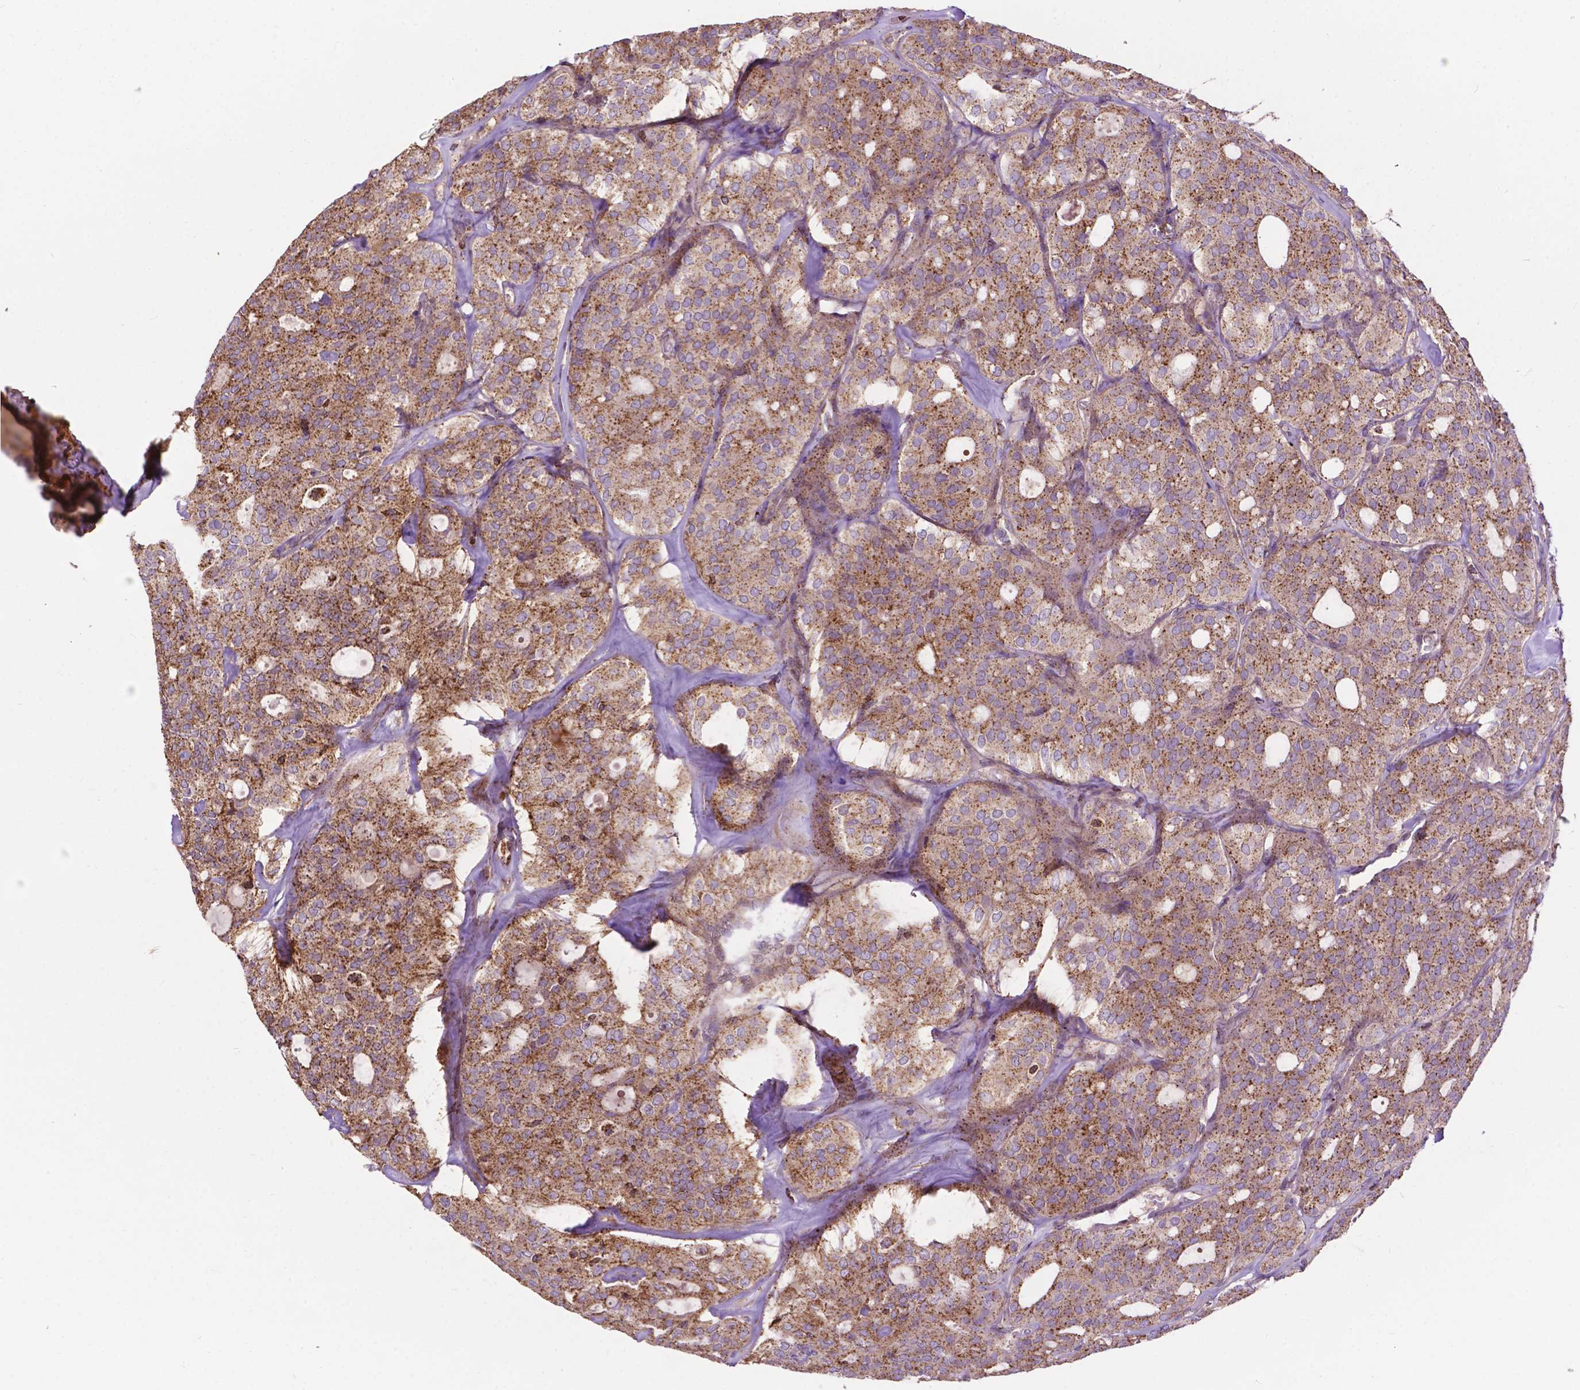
{"staining": {"intensity": "moderate", "quantity": ">75%", "location": "cytoplasmic/membranous"}, "tissue": "thyroid cancer", "cell_type": "Tumor cells", "image_type": "cancer", "snomed": [{"axis": "morphology", "description": "Follicular adenoma carcinoma, NOS"}, {"axis": "topography", "description": "Thyroid gland"}], "caption": "Immunohistochemical staining of human thyroid follicular adenoma carcinoma shows medium levels of moderate cytoplasmic/membranous protein expression in approximately >75% of tumor cells.", "gene": "CHMP4A", "patient": {"sex": "male", "age": 75}}